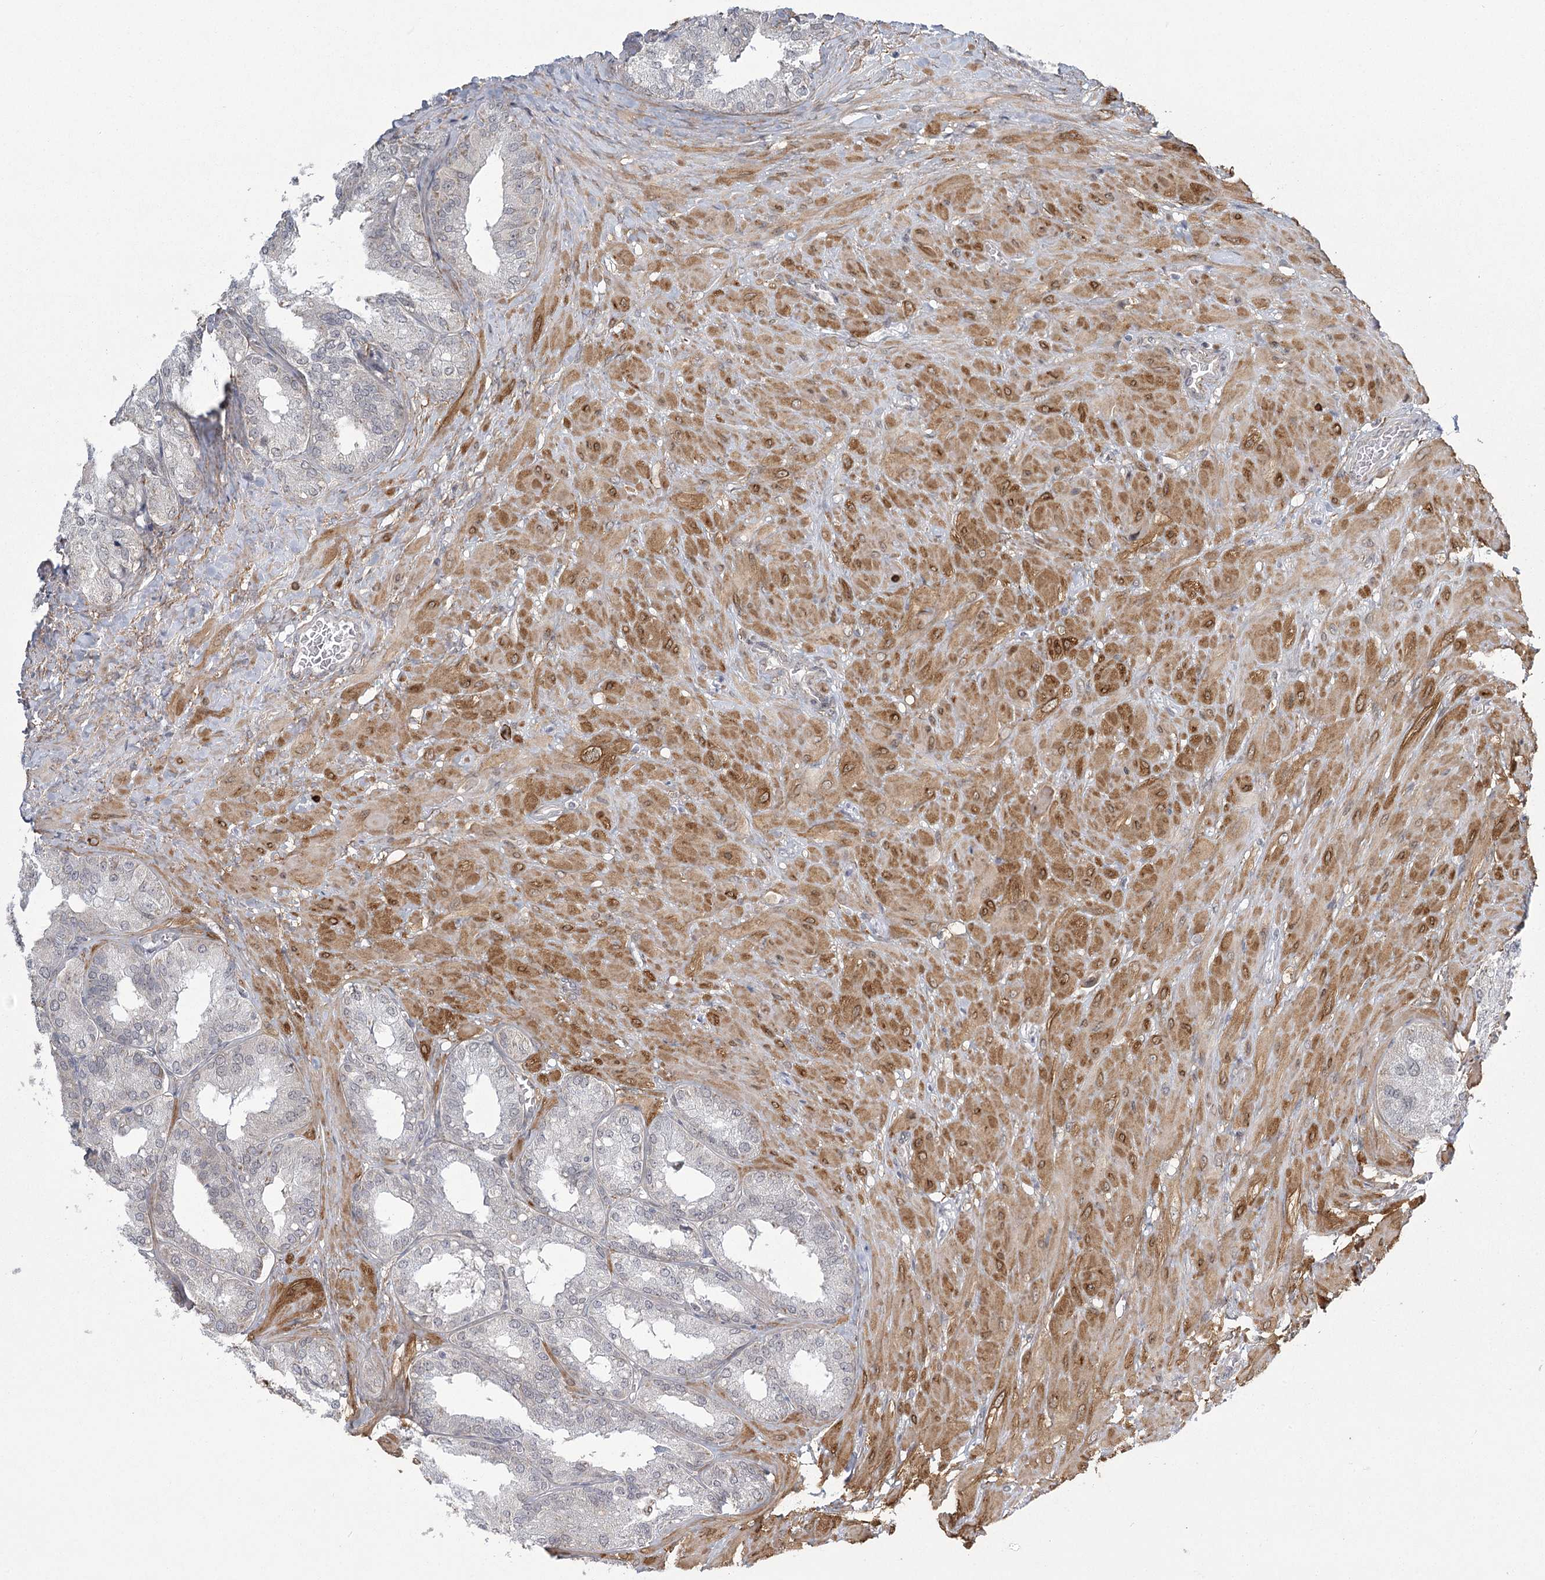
{"staining": {"intensity": "weak", "quantity": "<25%", "location": "nuclear"}, "tissue": "seminal vesicle", "cell_type": "Glandular cells", "image_type": "normal", "snomed": [{"axis": "morphology", "description": "Normal tissue, NOS"}, {"axis": "topography", "description": "Prostate"}, {"axis": "topography", "description": "Seminal veicle"}], "caption": "Human seminal vesicle stained for a protein using immunohistochemistry (IHC) demonstrates no staining in glandular cells.", "gene": "MED28", "patient": {"sex": "male", "age": 51}}